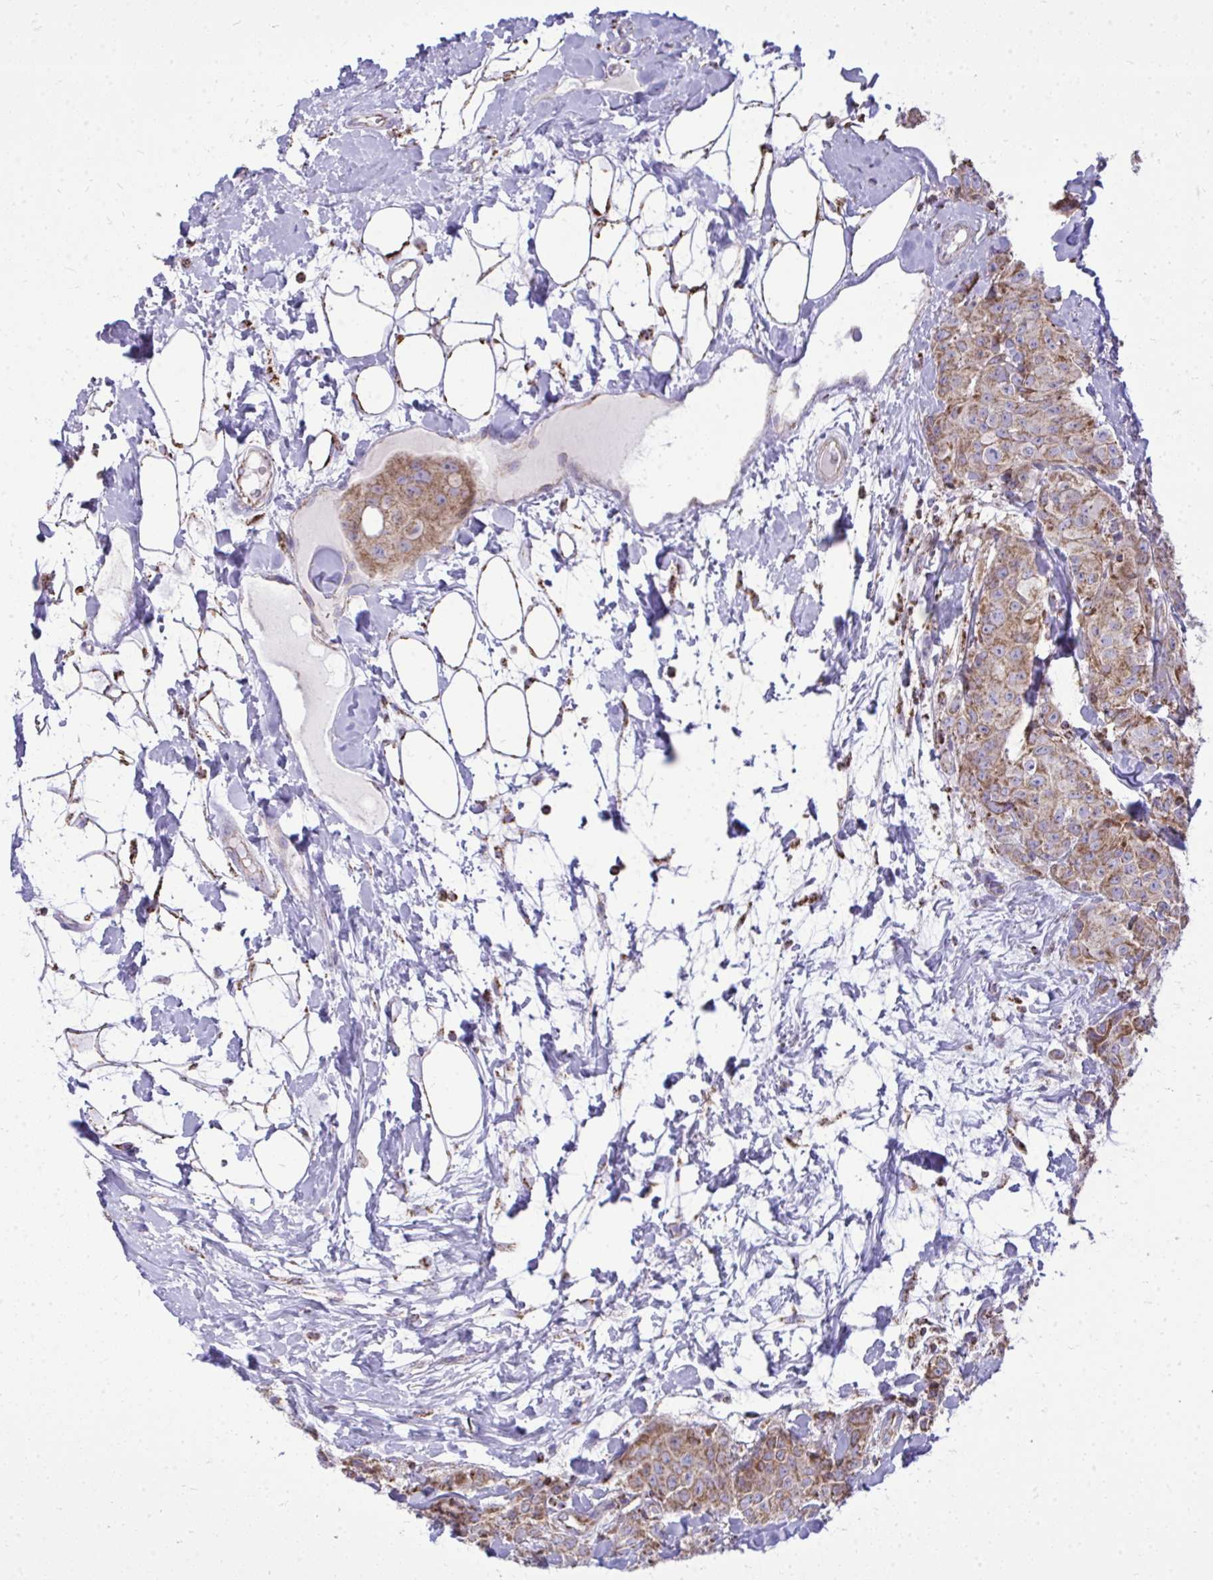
{"staining": {"intensity": "moderate", "quantity": ">75%", "location": "cytoplasmic/membranous"}, "tissue": "breast cancer", "cell_type": "Tumor cells", "image_type": "cancer", "snomed": [{"axis": "morphology", "description": "Duct carcinoma"}, {"axis": "topography", "description": "Breast"}], "caption": "Breast cancer (invasive ductal carcinoma) stained with a brown dye shows moderate cytoplasmic/membranous positive positivity in about >75% of tumor cells.", "gene": "SPTBN2", "patient": {"sex": "female", "age": 43}}